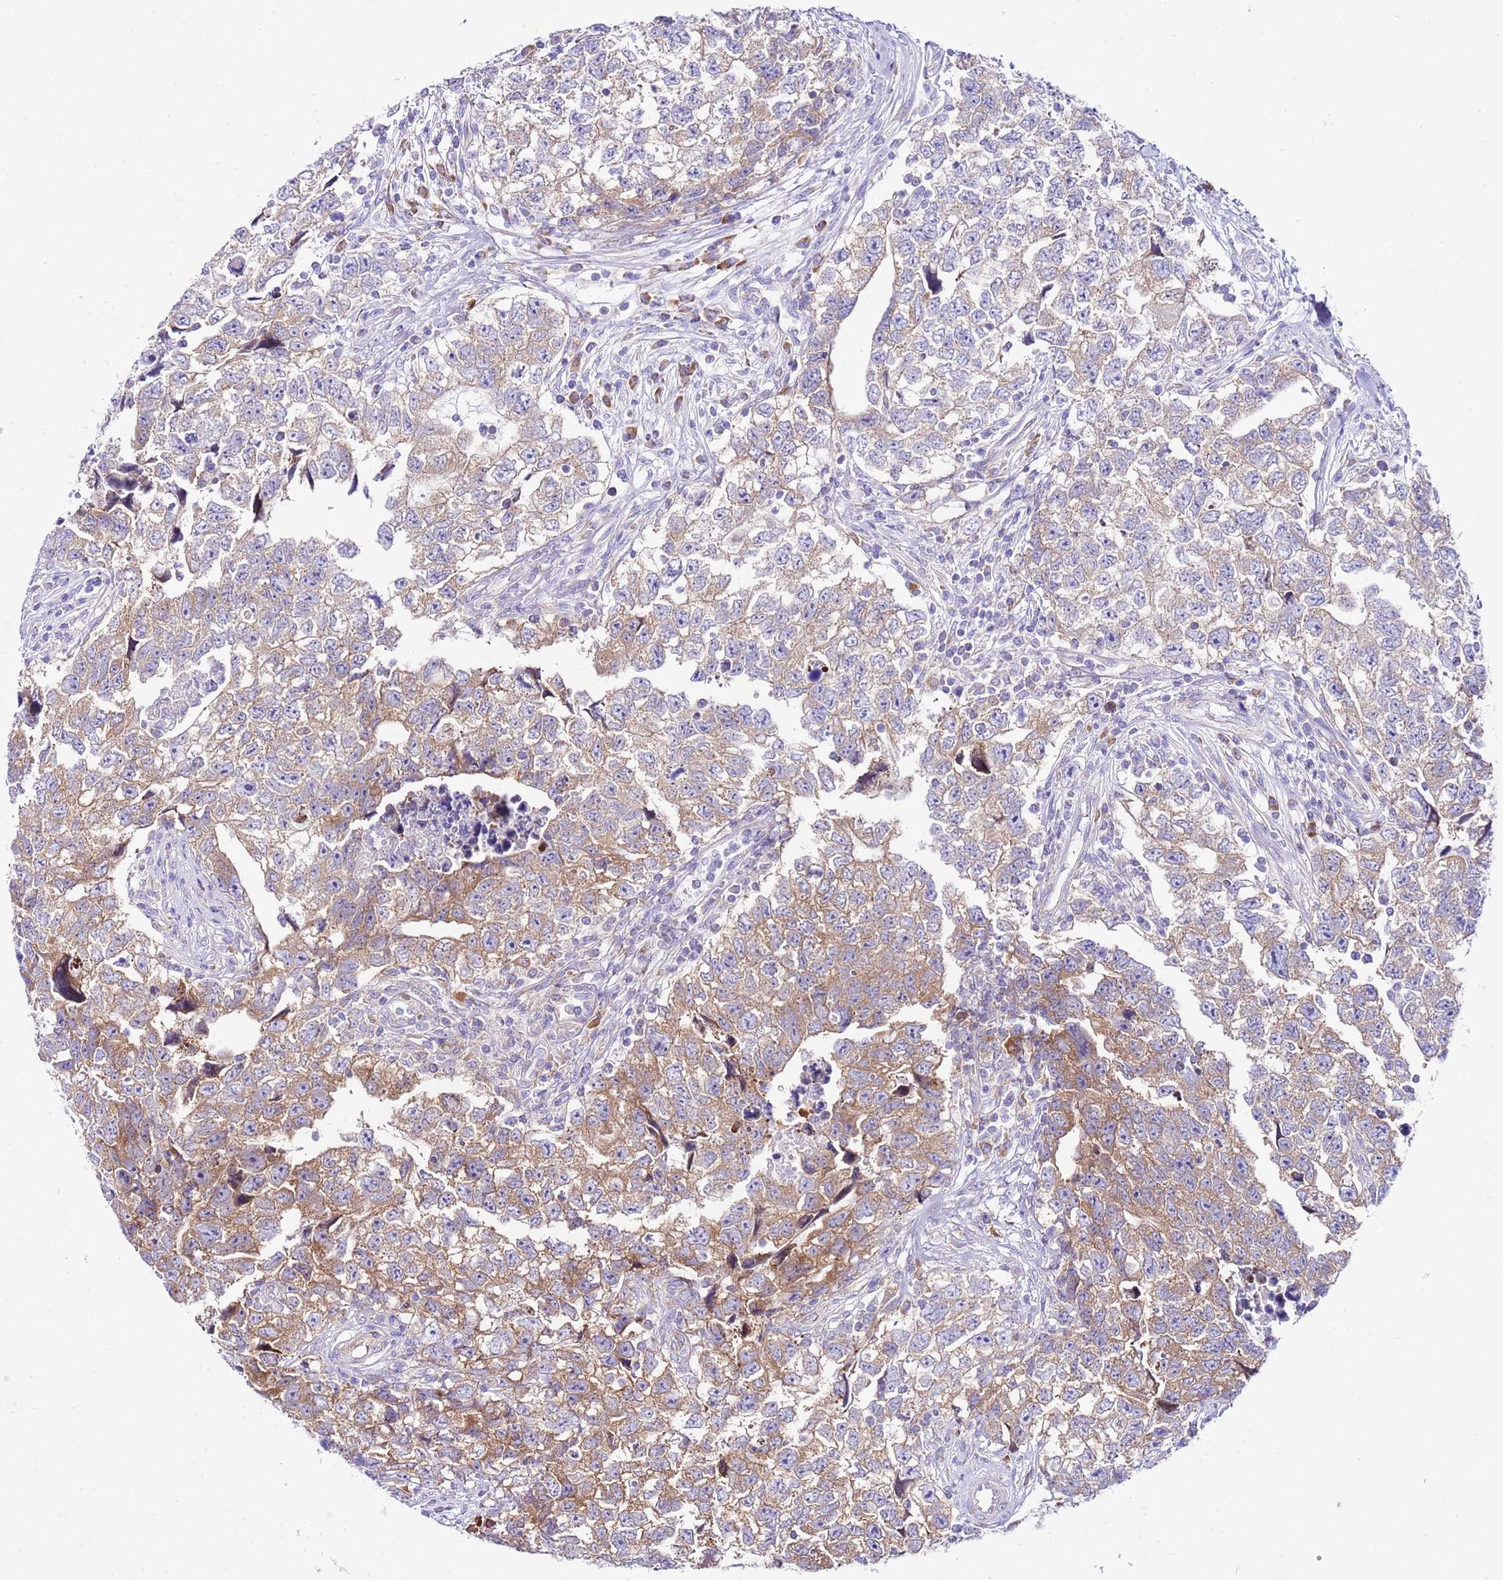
{"staining": {"intensity": "moderate", "quantity": "25%-75%", "location": "cytoplasmic/membranous"}, "tissue": "testis cancer", "cell_type": "Tumor cells", "image_type": "cancer", "snomed": [{"axis": "morphology", "description": "Carcinoma, Embryonal, NOS"}, {"axis": "topography", "description": "Testis"}], "caption": "There is medium levels of moderate cytoplasmic/membranous staining in tumor cells of embryonal carcinoma (testis), as demonstrated by immunohistochemical staining (brown color).", "gene": "RPS10", "patient": {"sex": "male", "age": 22}}